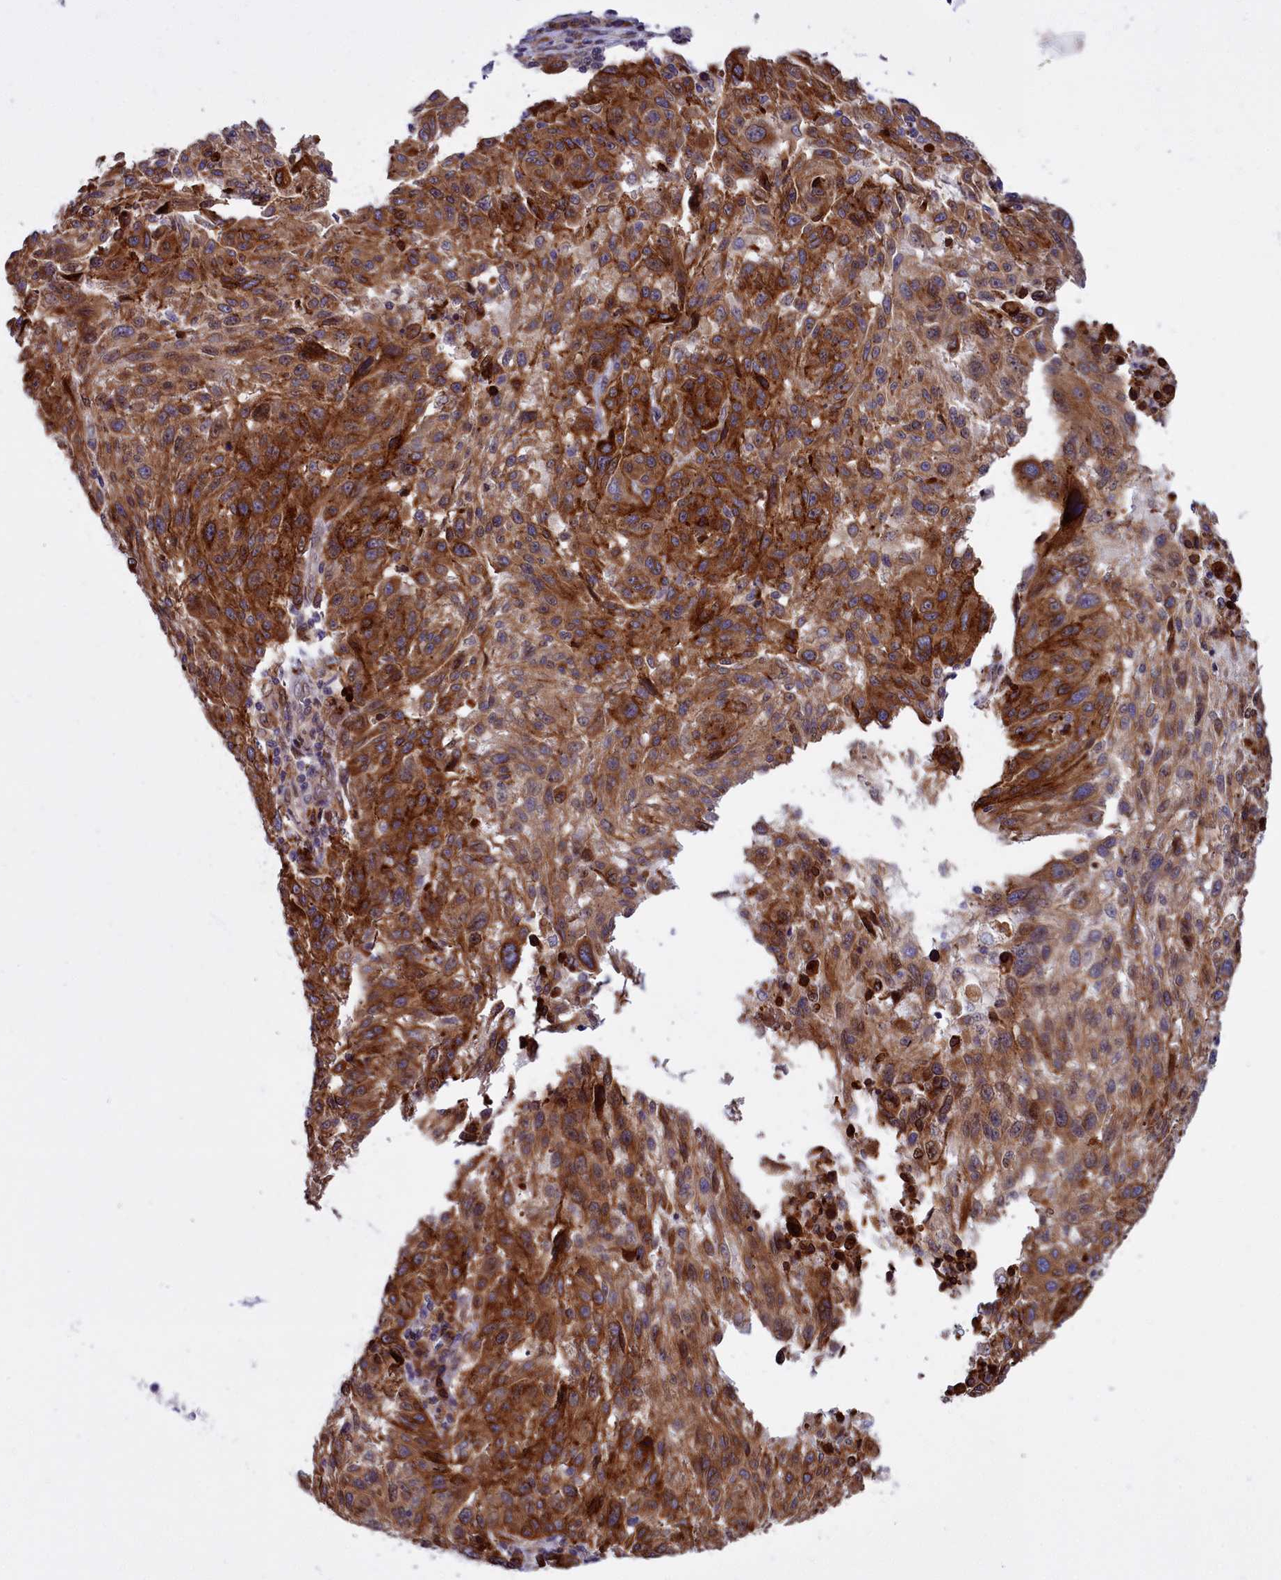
{"staining": {"intensity": "strong", "quantity": ">75%", "location": "cytoplasmic/membranous"}, "tissue": "melanoma", "cell_type": "Tumor cells", "image_type": "cancer", "snomed": [{"axis": "morphology", "description": "Malignant melanoma, NOS"}, {"axis": "topography", "description": "Skin"}], "caption": "Tumor cells demonstrate high levels of strong cytoplasmic/membranous positivity in about >75% of cells in malignant melanoma. The protein is shown in brown color, while the nuclei are stained blue.", "gene": "RAPGEF4", "patient": {"sex": "male", "age": 53}}